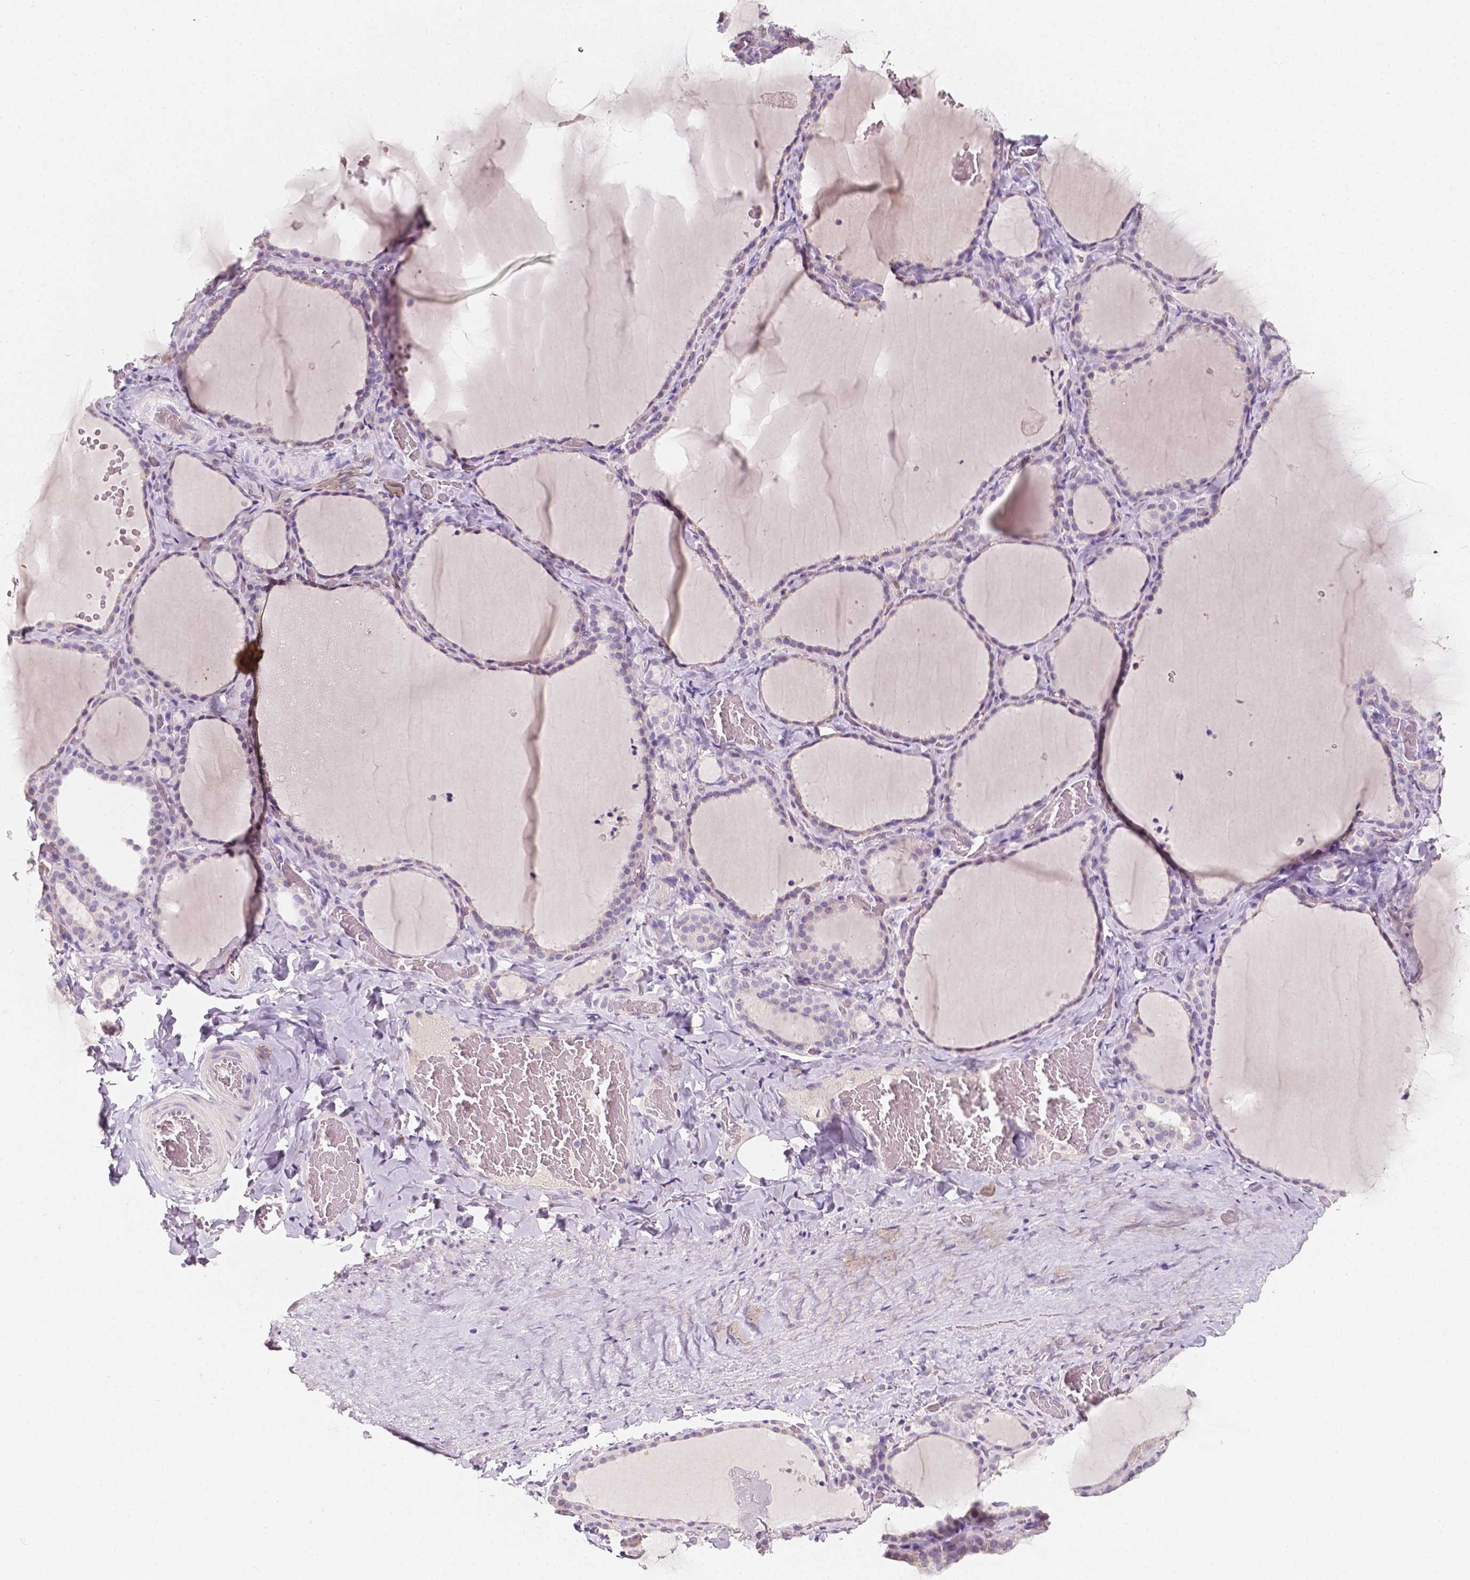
{"staining": {"intensity": "negative", "quantity": "none", "location": "none"}, "tissue": "thyroid gland", "cell_type": "Glandular cells", "image_type": "normal", "snomed": [{"axis": "morphology", "description": "Normal tissue, NOS"}, {"axis": "topography", "description": "Thyroid gland"}], "caption": "A high-resolution histopathology image shows immunohistochemistry (IHC) staining of unremarkable thyroid gland, which shows no significant staining in glandular cells.", "gene": "TAL1", "patient": {"sex": "female", "age": 22}}